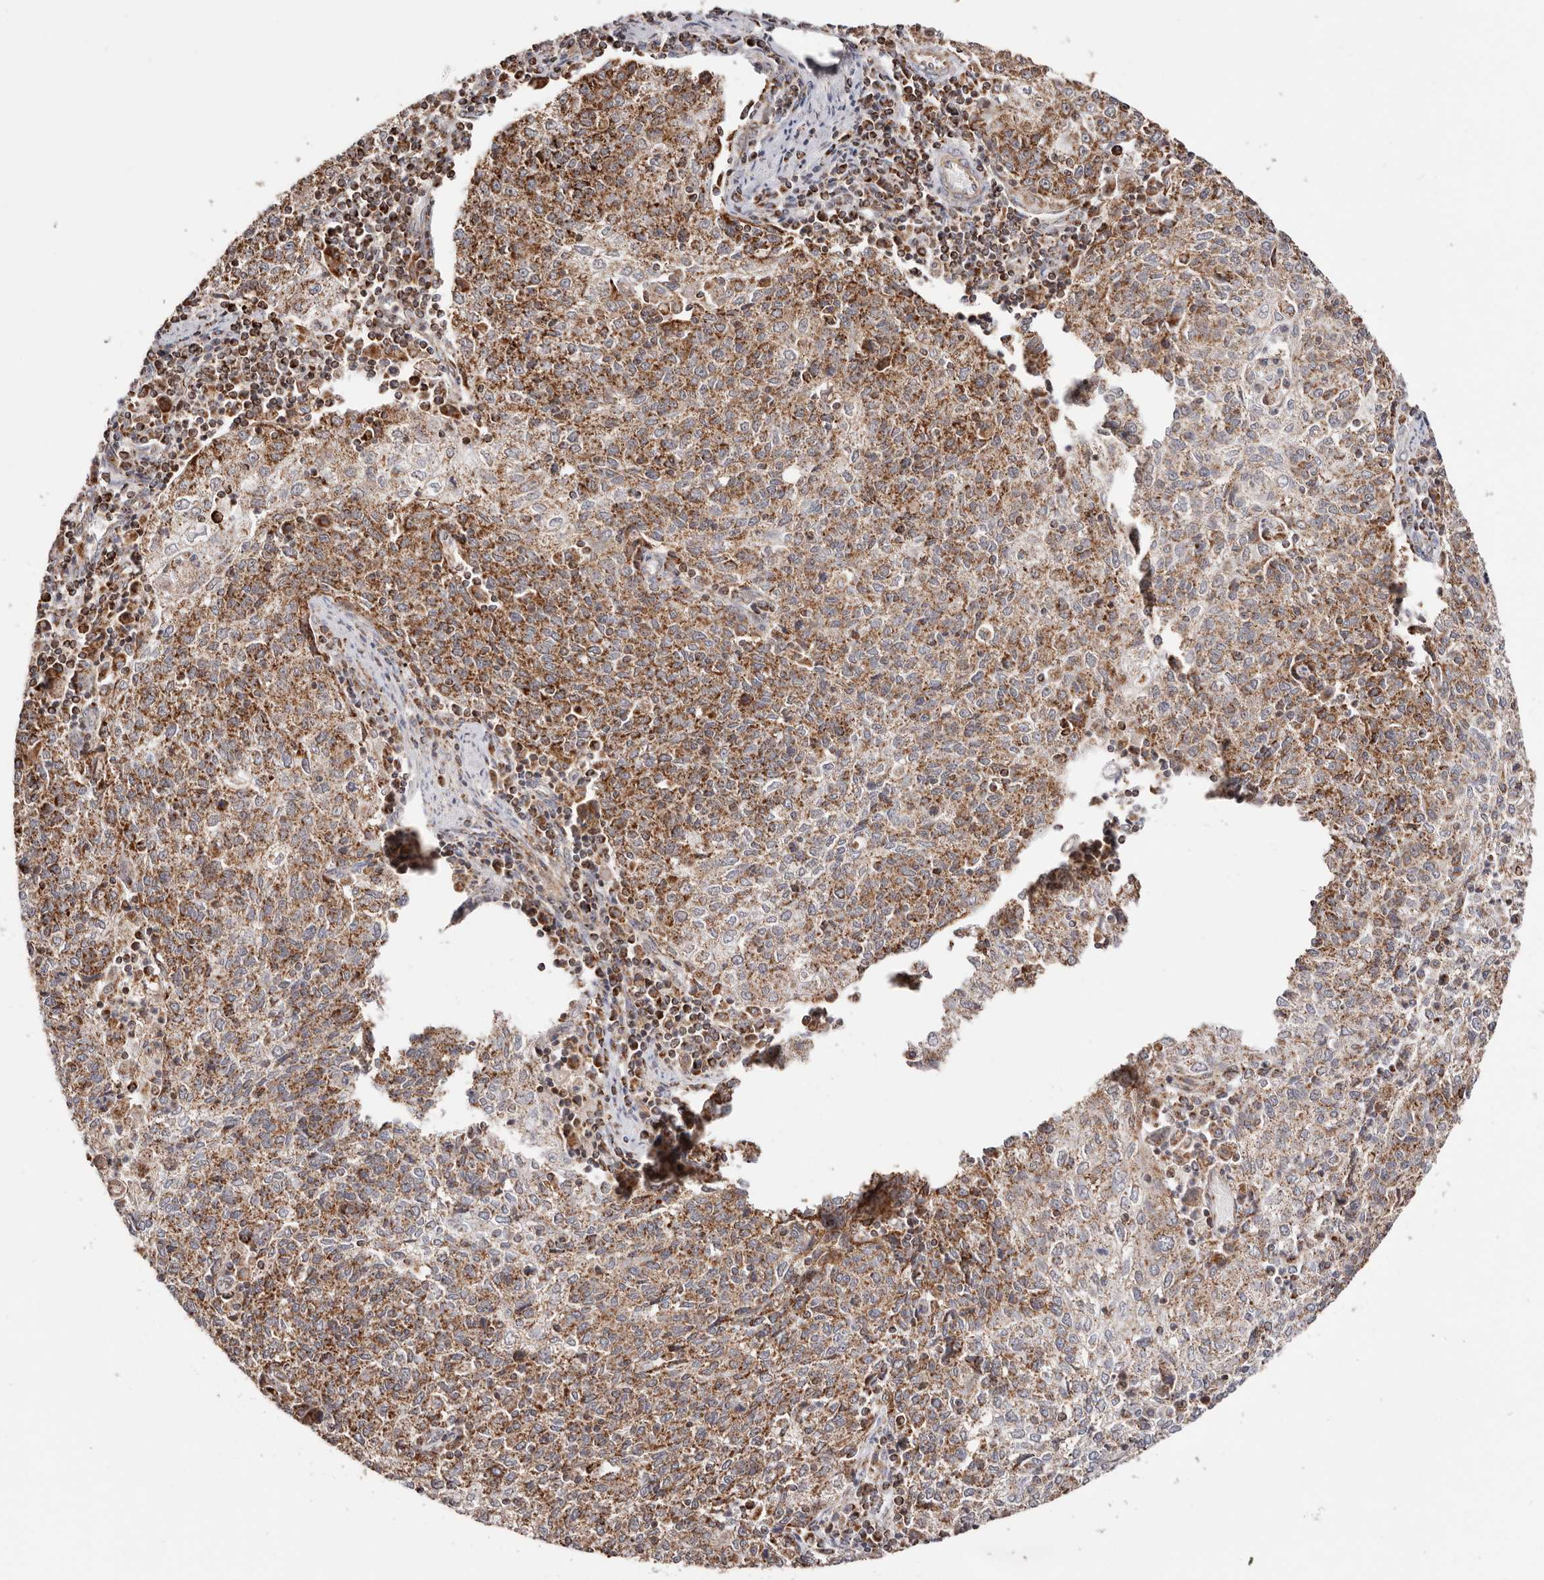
{"staining": {"intensity": "moderate", "quantity": ">75%", "location": "cytoplasmic/membranous"}, "tissue": "cervical cancer", "cell_type": "Tumor cells", "image_type": "cancer", "snomed": [{"axis": "morphology", "description": "Squamous cell carcinoma, NOS"}, {"axis": "topography", "description": "Cervix"}], "caption": "Immunohistochemical staining of human cervical cancer shows medium levels of moderate cytoplasmic/membranous staining in about >75% of tumor cells.", "gene": "PRKACB", "patient": {"sex": "female", "age": 48}}